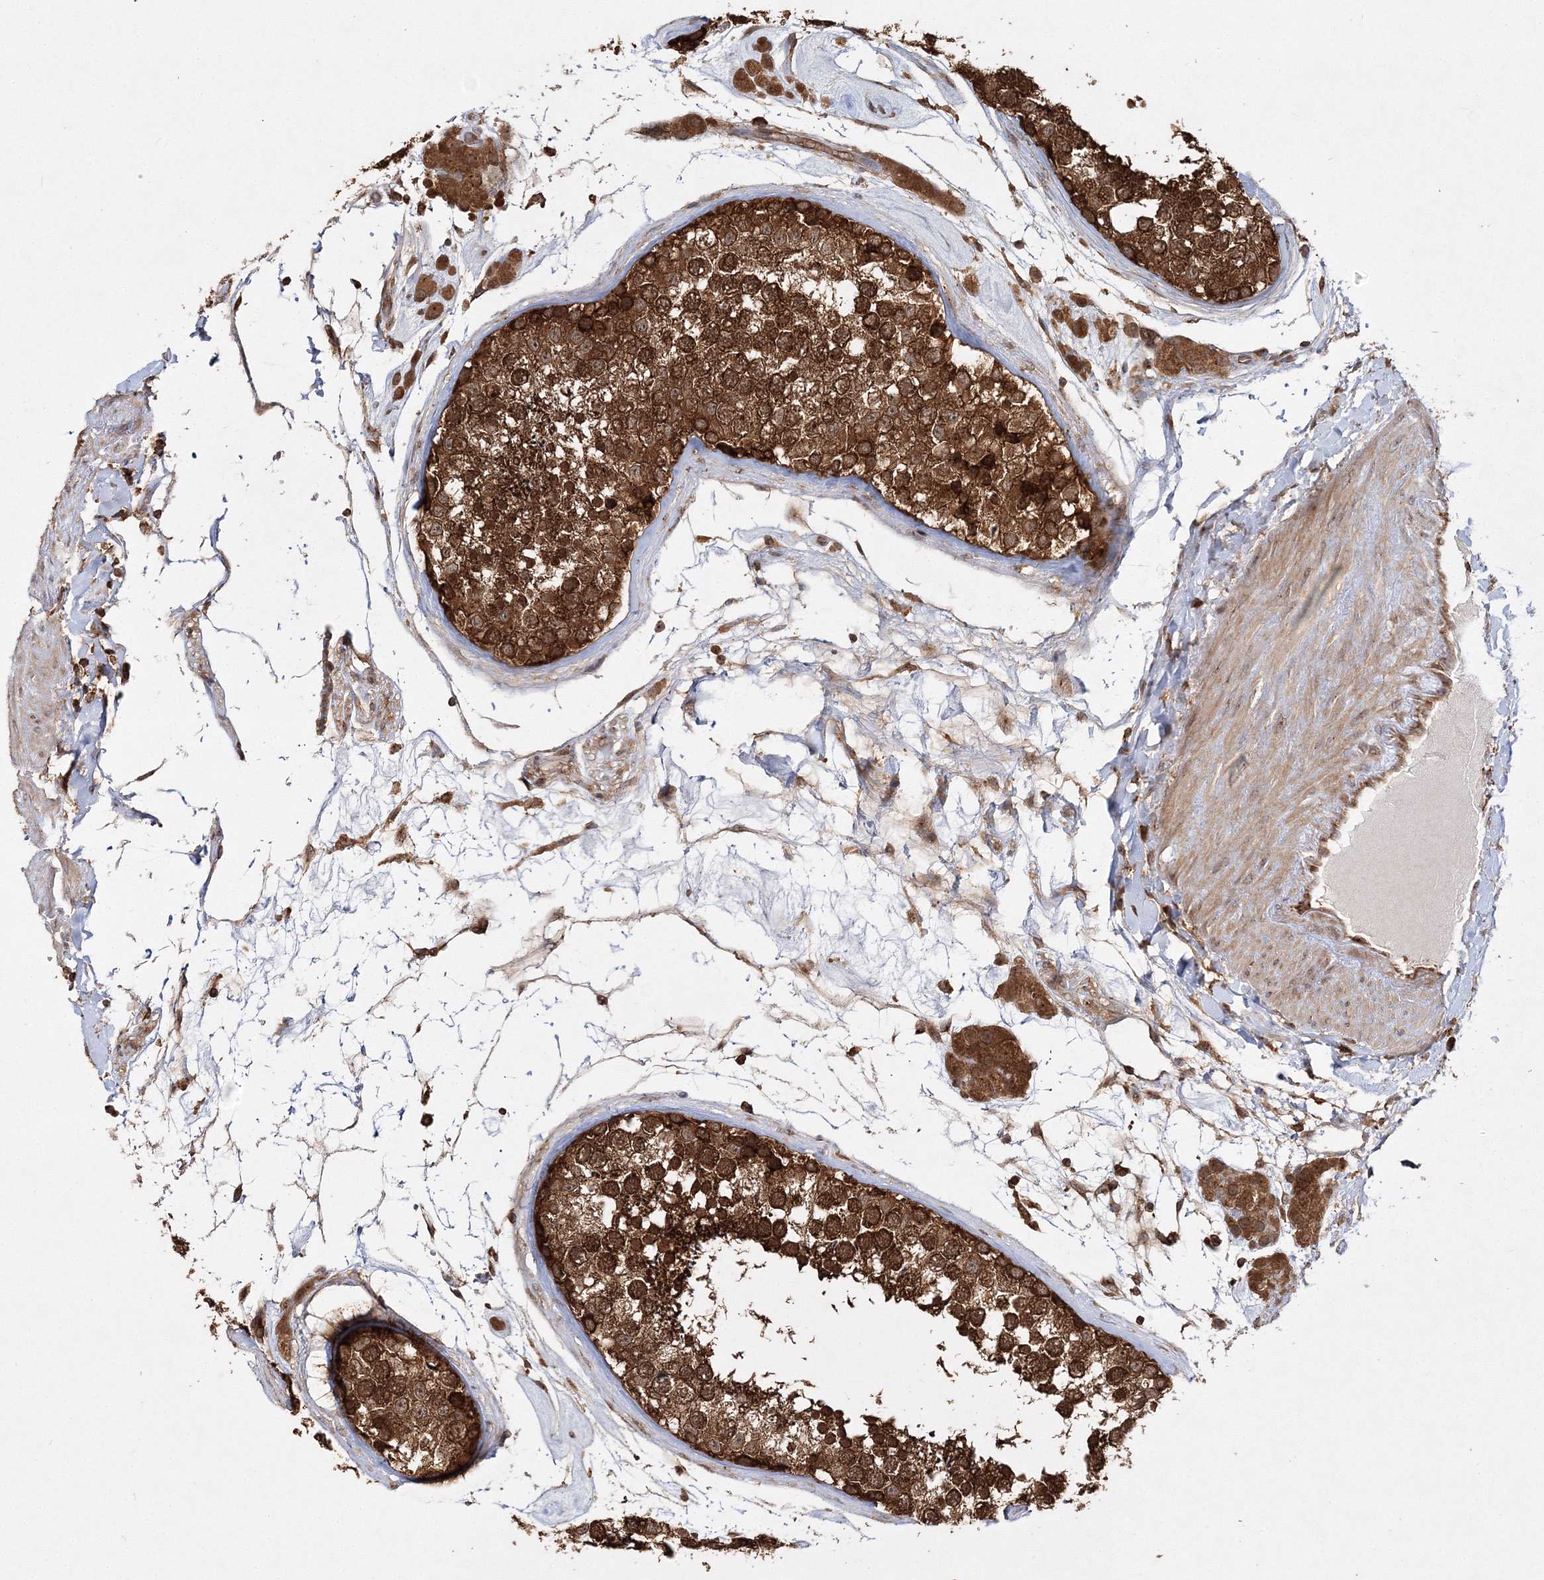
{"staining": {"intensity": "strong", "quantity": ">75%", "location": "cytoplasmic/membranous"}, "tissue": "testis", "cell_type": "Cells in seminiferous ducts", "image_type": "normal", "snomed": [{"axis": "morphology", "description": "Normal tissue, NOS"}, {"axis": "topography", "description": "Testis"}], "caption": "This micrograph reveals IHC staining of benign human testis, with high strong cytoplasmic/membranous staining in about >75% of cells in seminiferous ducts.", "gene": "WDR37", "patient": {"sex": "male", "age": 46}}